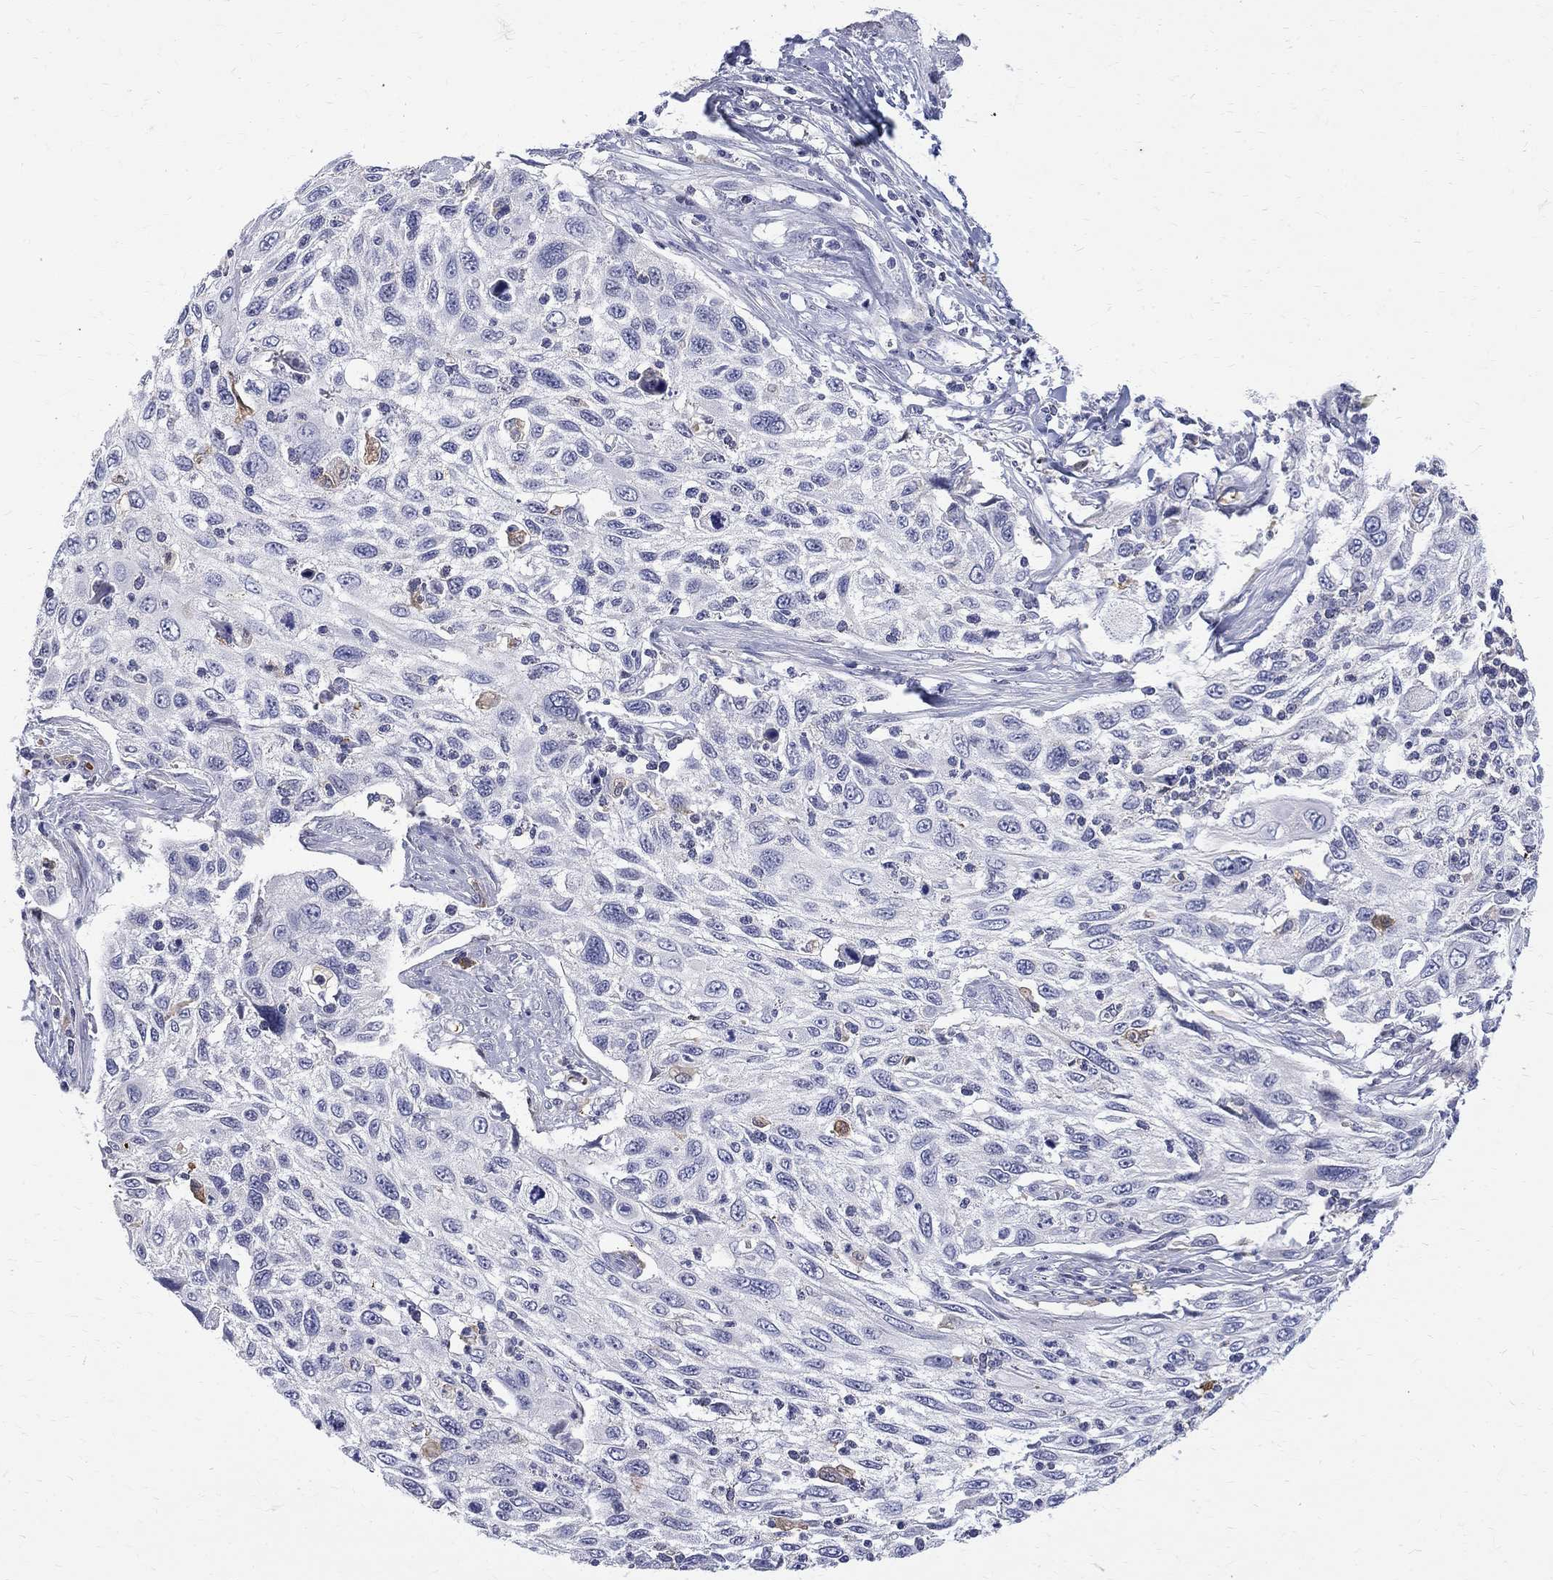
{"staining": {"intensity": "negative", "quantity": "none", "location": "none"}, "tissue": "cervical cancer", "cell_type": "Tumor cells", "image_type": "cancer", "snomed": [{"axis": "morphology", "description": "Squamous cell carcinoma, NOS"}, {"axis": "topography", "description": "Cervix"}], "caption": "IHC micrograph of neoplastic tissue: human cervical squamous cell carcinoma stained with DAB (3,3'-diaminobenzidine) shows no significant protein positivity in tumor cells.", "gene": "AGER", "patient": {"sex": "female", "age": 70}}